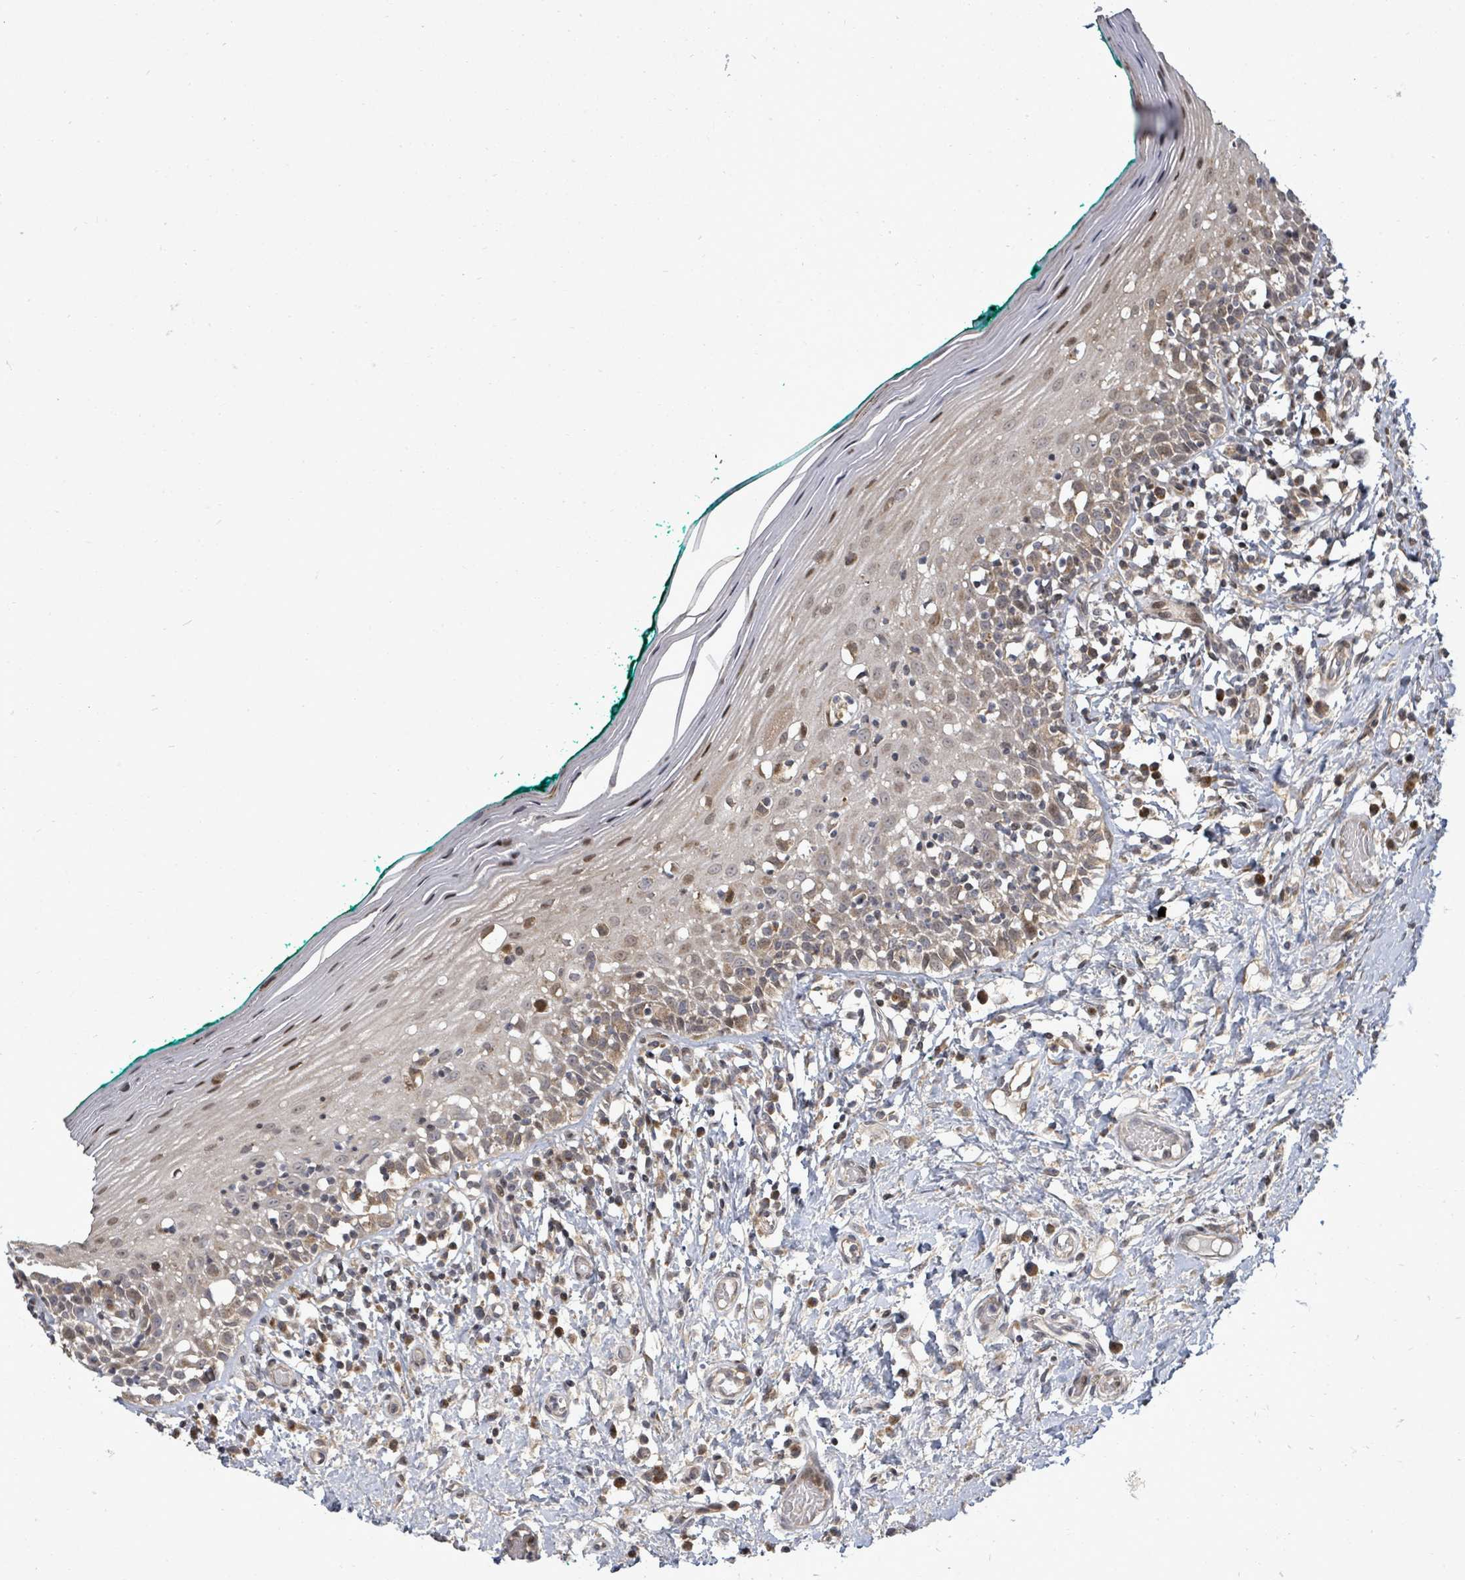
{"staining": {"intensity": "moderate", "quantity": "<25%", "location": "cytoplasmic/membranous,nuclear"}, "tissue": "oral mucosa", "cell_type": "Squamous epithelial cells", "image_type": "normal", "snomed": [{"axis": "morphology", "description": "Normal tissue, NOS"}, {"axis": "topography", "description": "Oral tissue"}], "caption": "High-magnification brightfield microscopy of unremarkable oral mucosa stained with DAB (3,3'-diaminobenzidine) (brown) and counterstained with hematoxylin (blue). squamous epithelial cells exhibit moderate cytoplasmic/membranous,nuclear positivity is identified in about<25% of cells. (Brightfield microscopy of DAB IHC at high magnification).", "gene": "KRTAP27", "patient": {"sex": "female", "age": 83}}